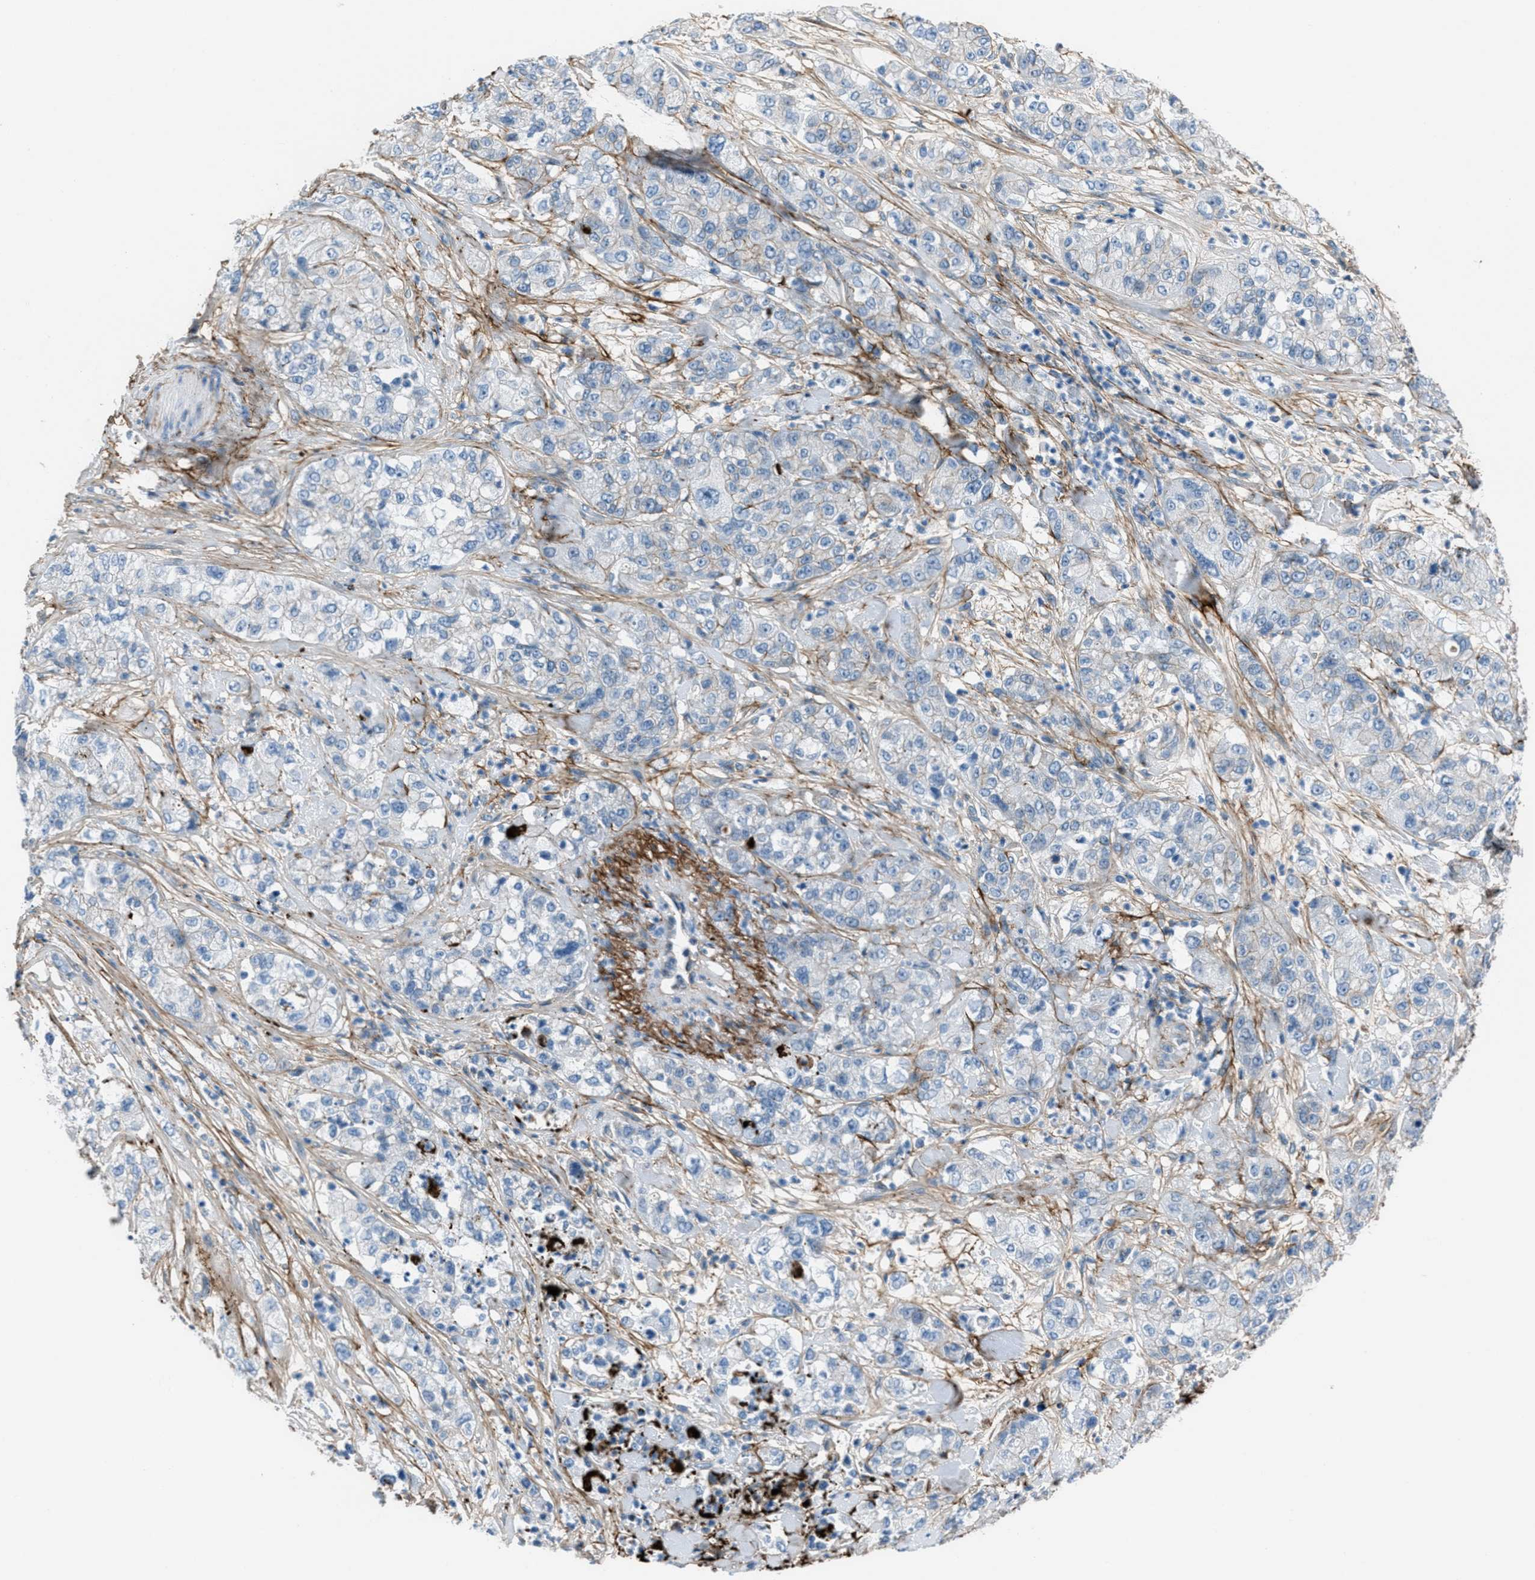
{"staining": {"intensity": "negative", "quantity": "none", "location": "none"}, "tissue": "pancreatic cancer", "cell_type": "Tumor cells", "image_type": "cancer", "snomed": [{"axis": "morphology", "description": "Adenocarcinoma, NOS"}, {"axis": "topography", "description": "Pancreas"}], "caption": "Tumor cells are negative for brown protein staining in adenocarcinoma (pancreatic).", "gene": "FBN1", "patient": {"sex": "female", "age": 78}}